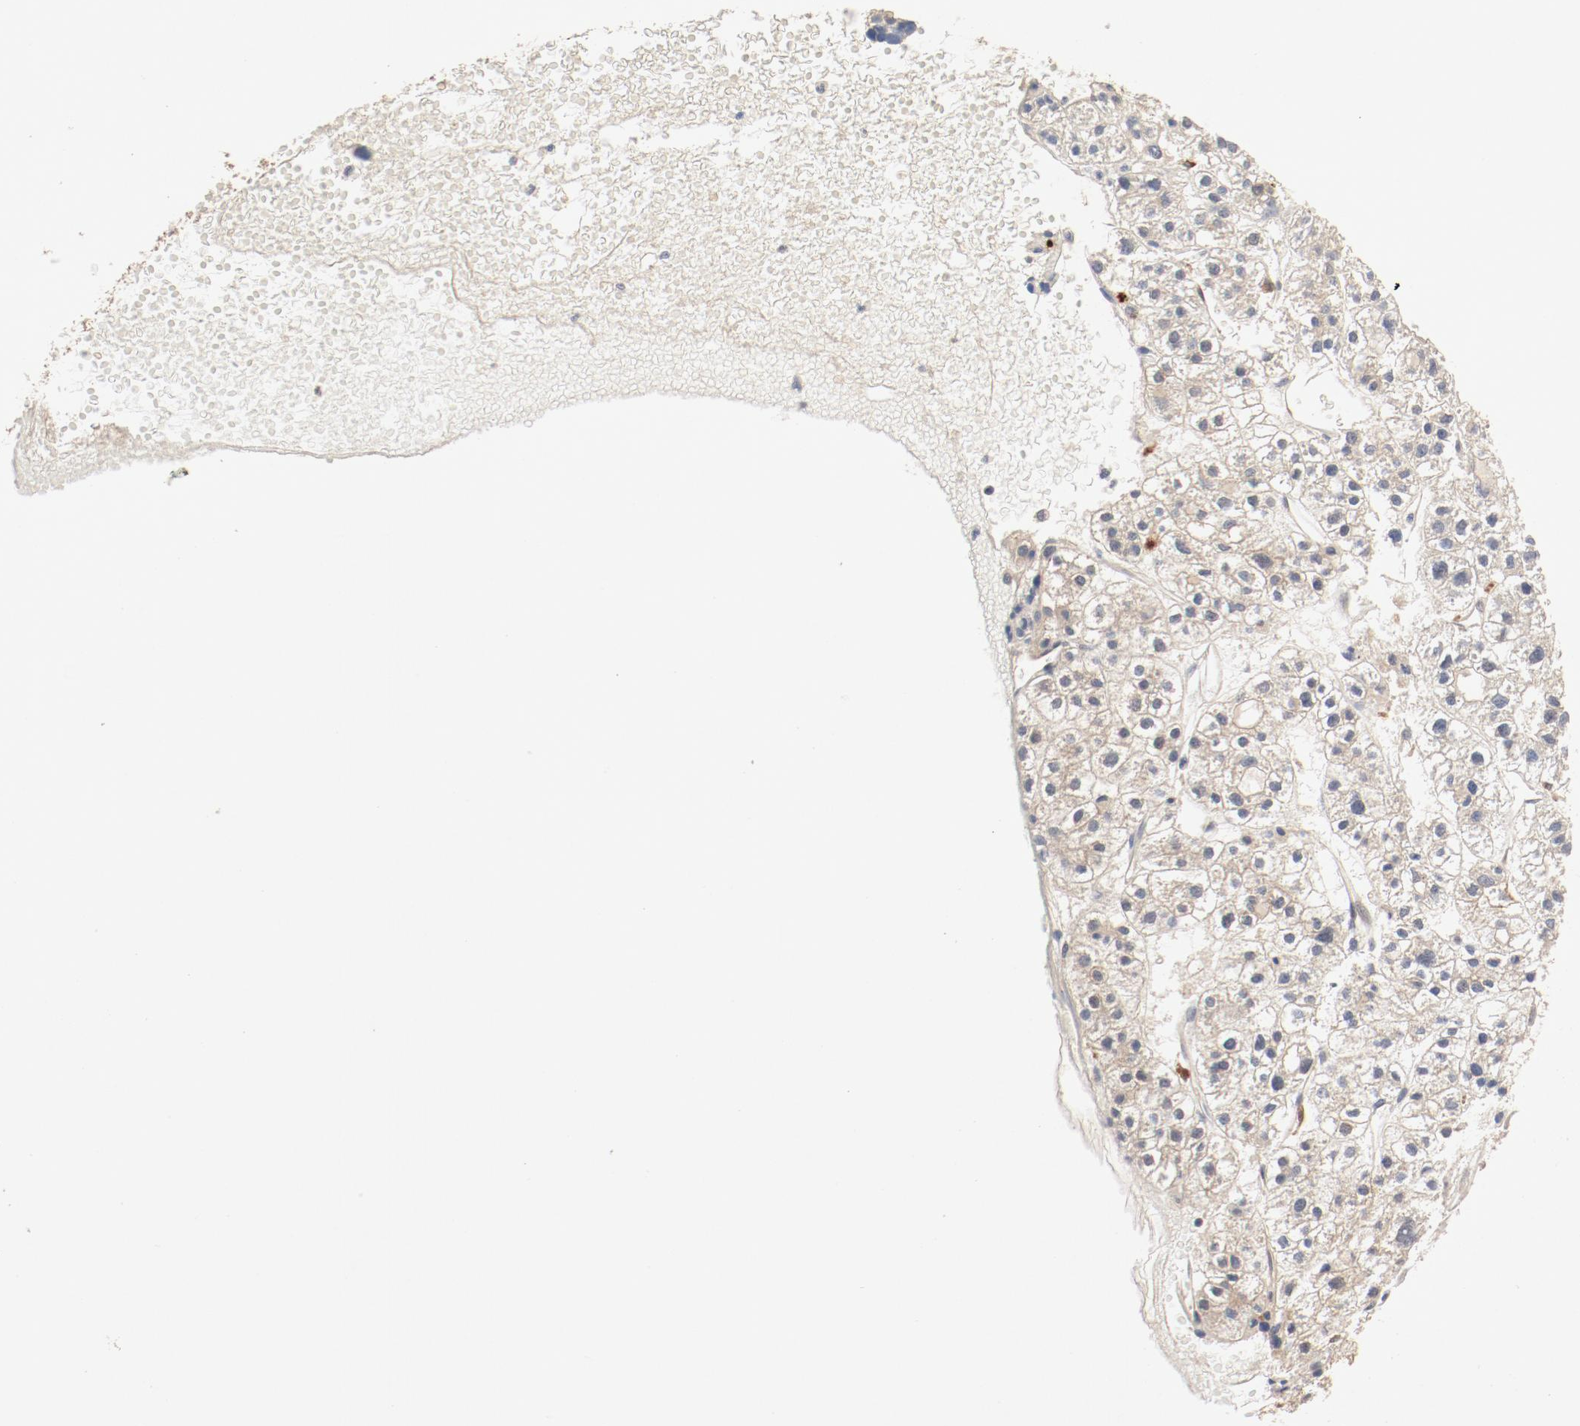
{"staining": {"intensity": "weak", "quantity": ">75%", "location": "cytoplasmic/membranous"}, "tissue": "liver cancer", "cell_type": "Tumor cells", "image_type": "cancer", "snomed": [{"axis": "morphology", "description": "Carcinoma, Hepatocellular, NOS"}, {"axis": "topography", "description": "Liver"}], "caption": "A high-resolution histopathology image shows immunohistochemistry (IHC) staining of liver cancer (hepatocellular carcinoma), which displays weak cytoplasmic/membranous staining in about >75% of tumor cells.", "gene": "IL3RA", "patient": {"sex": "female", "age": 85}}